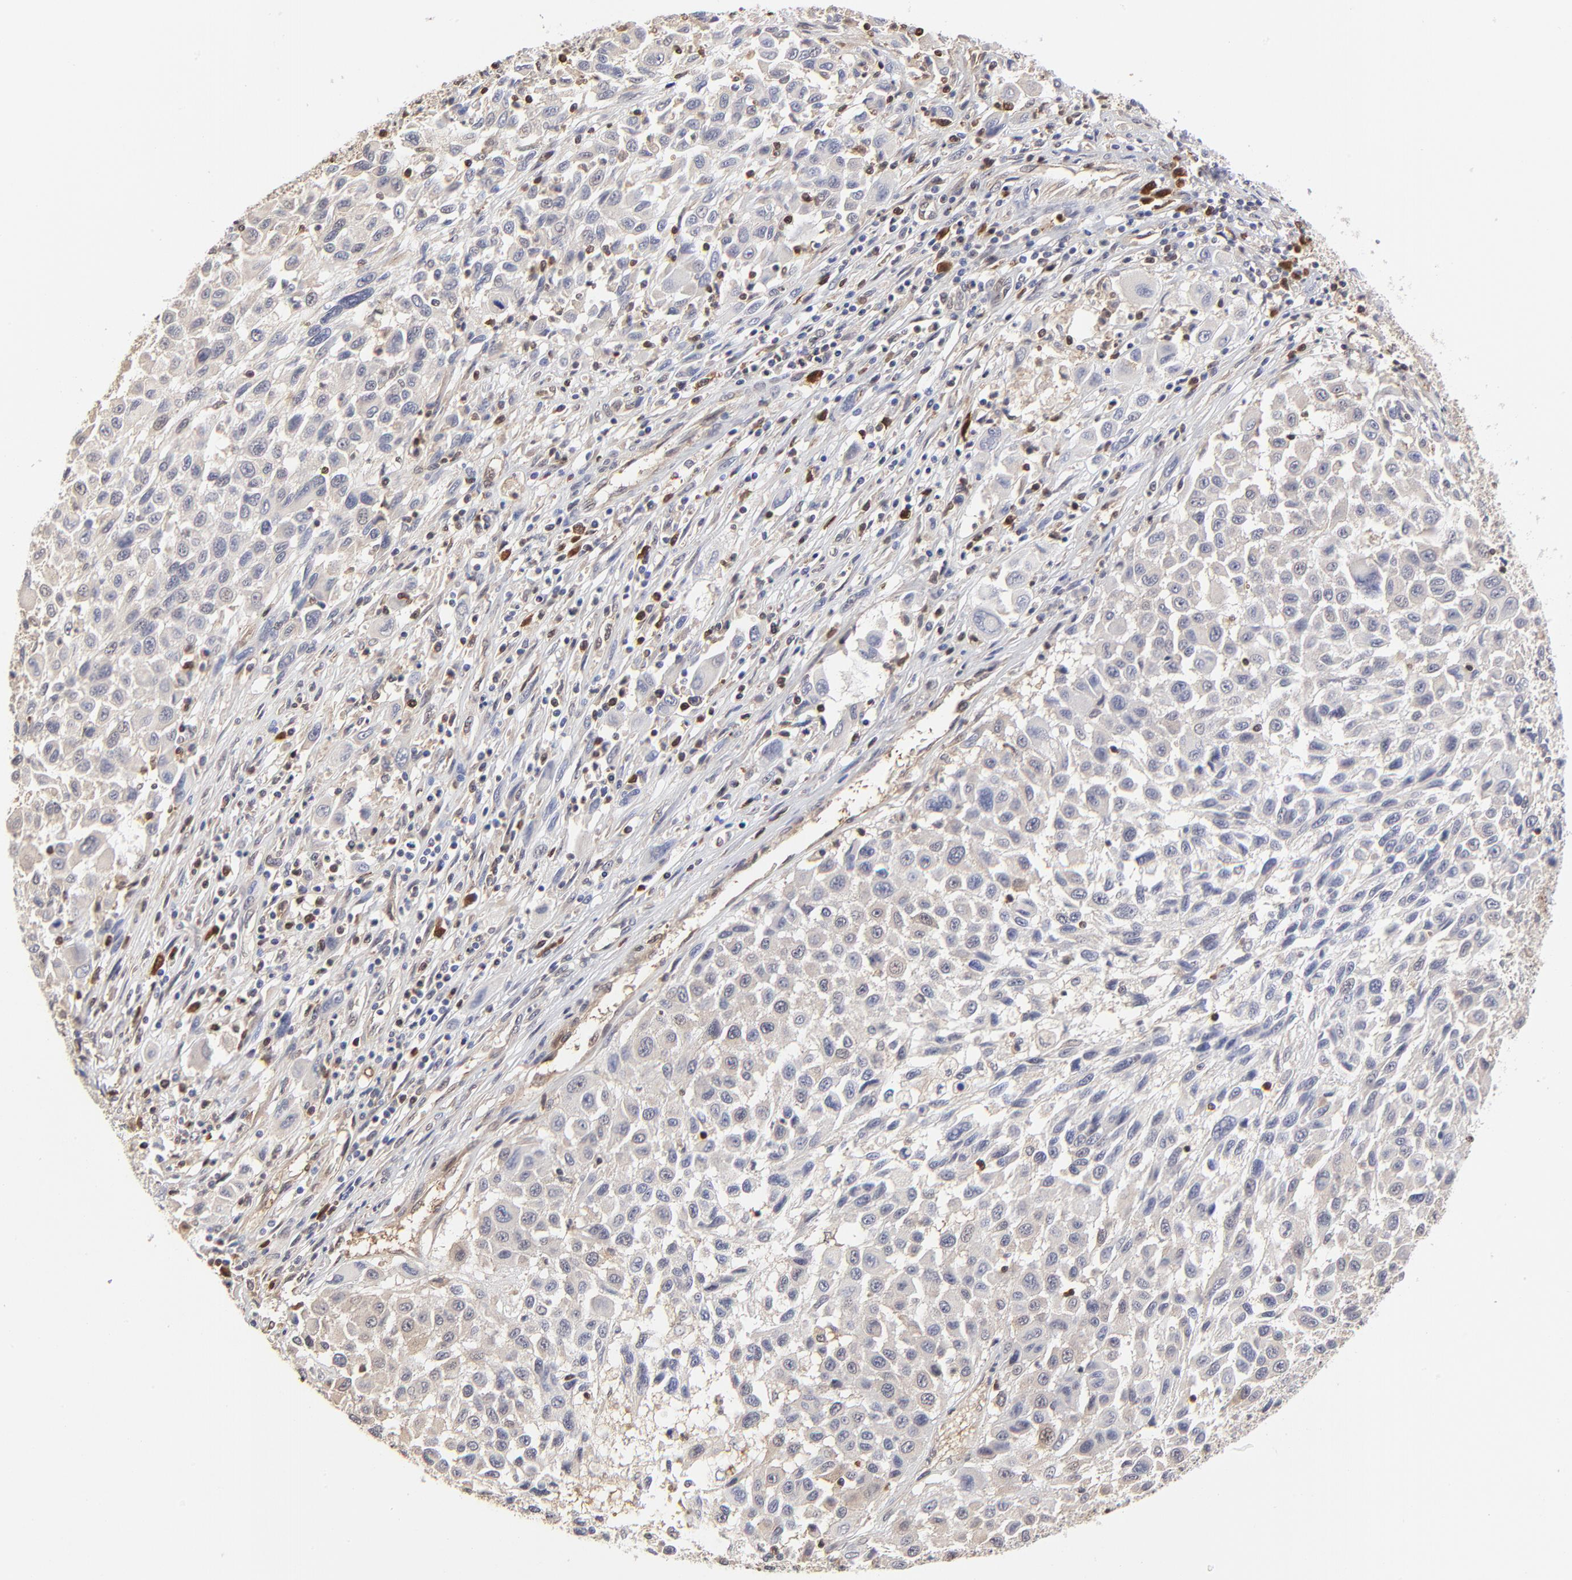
{"staining": {"intensity": "negative", "quantity": "none", "location": "none"}, "tissue": "melanoma", "cell_type": "Tumor cells", "image_type": "cancer", "snomed": [{"axis": "morphology", "description": "Malignant melanoma, Metastatic site"}, {"axis": "topography", "description": "Lymph node"}], "caption": "Immunohistochemical staining of malignant melanoma (metastatic site) reveals no significant positivity in tumor cells.", "gene": "CASP3", "patient": {"sex": "male", "age": 61}}